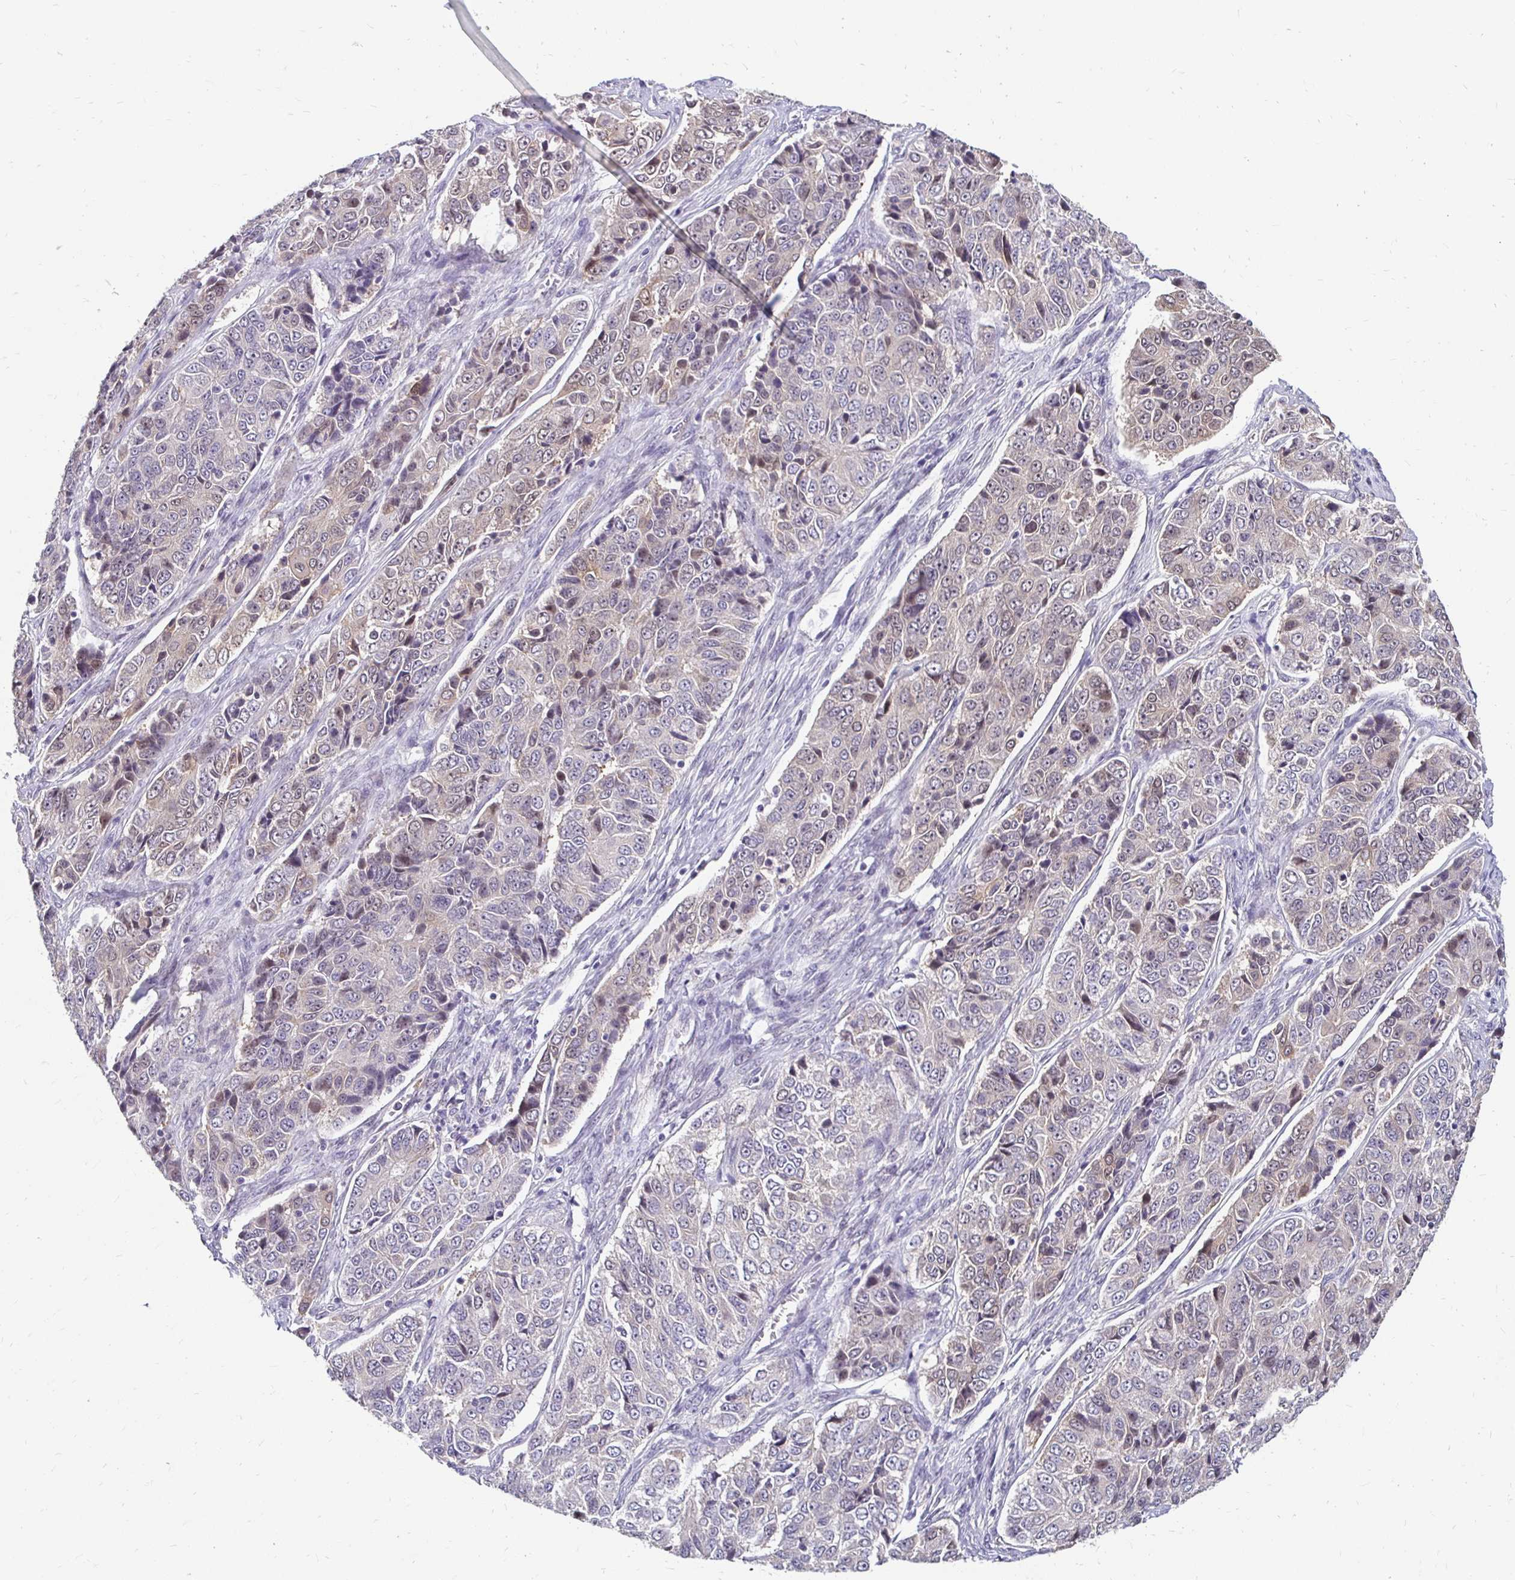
{"staining": {"intensity": "negative", "quantity": "none", "location": "none"}, "tissue": "ovarian cancer", "cell_type": "Tumor cells", "image_type": "cancer", "snomed": [{"axis": "morphology", "description": "Carcinoma, endometroid"}, {"axis": "topography", "description": "Ovary"}], "caption": "Tumor cells are negative for protein expression in human ovarian endometroid carcinoma.", "gene": "PADI2", "patient": {"sex": "female", "age": 51}}